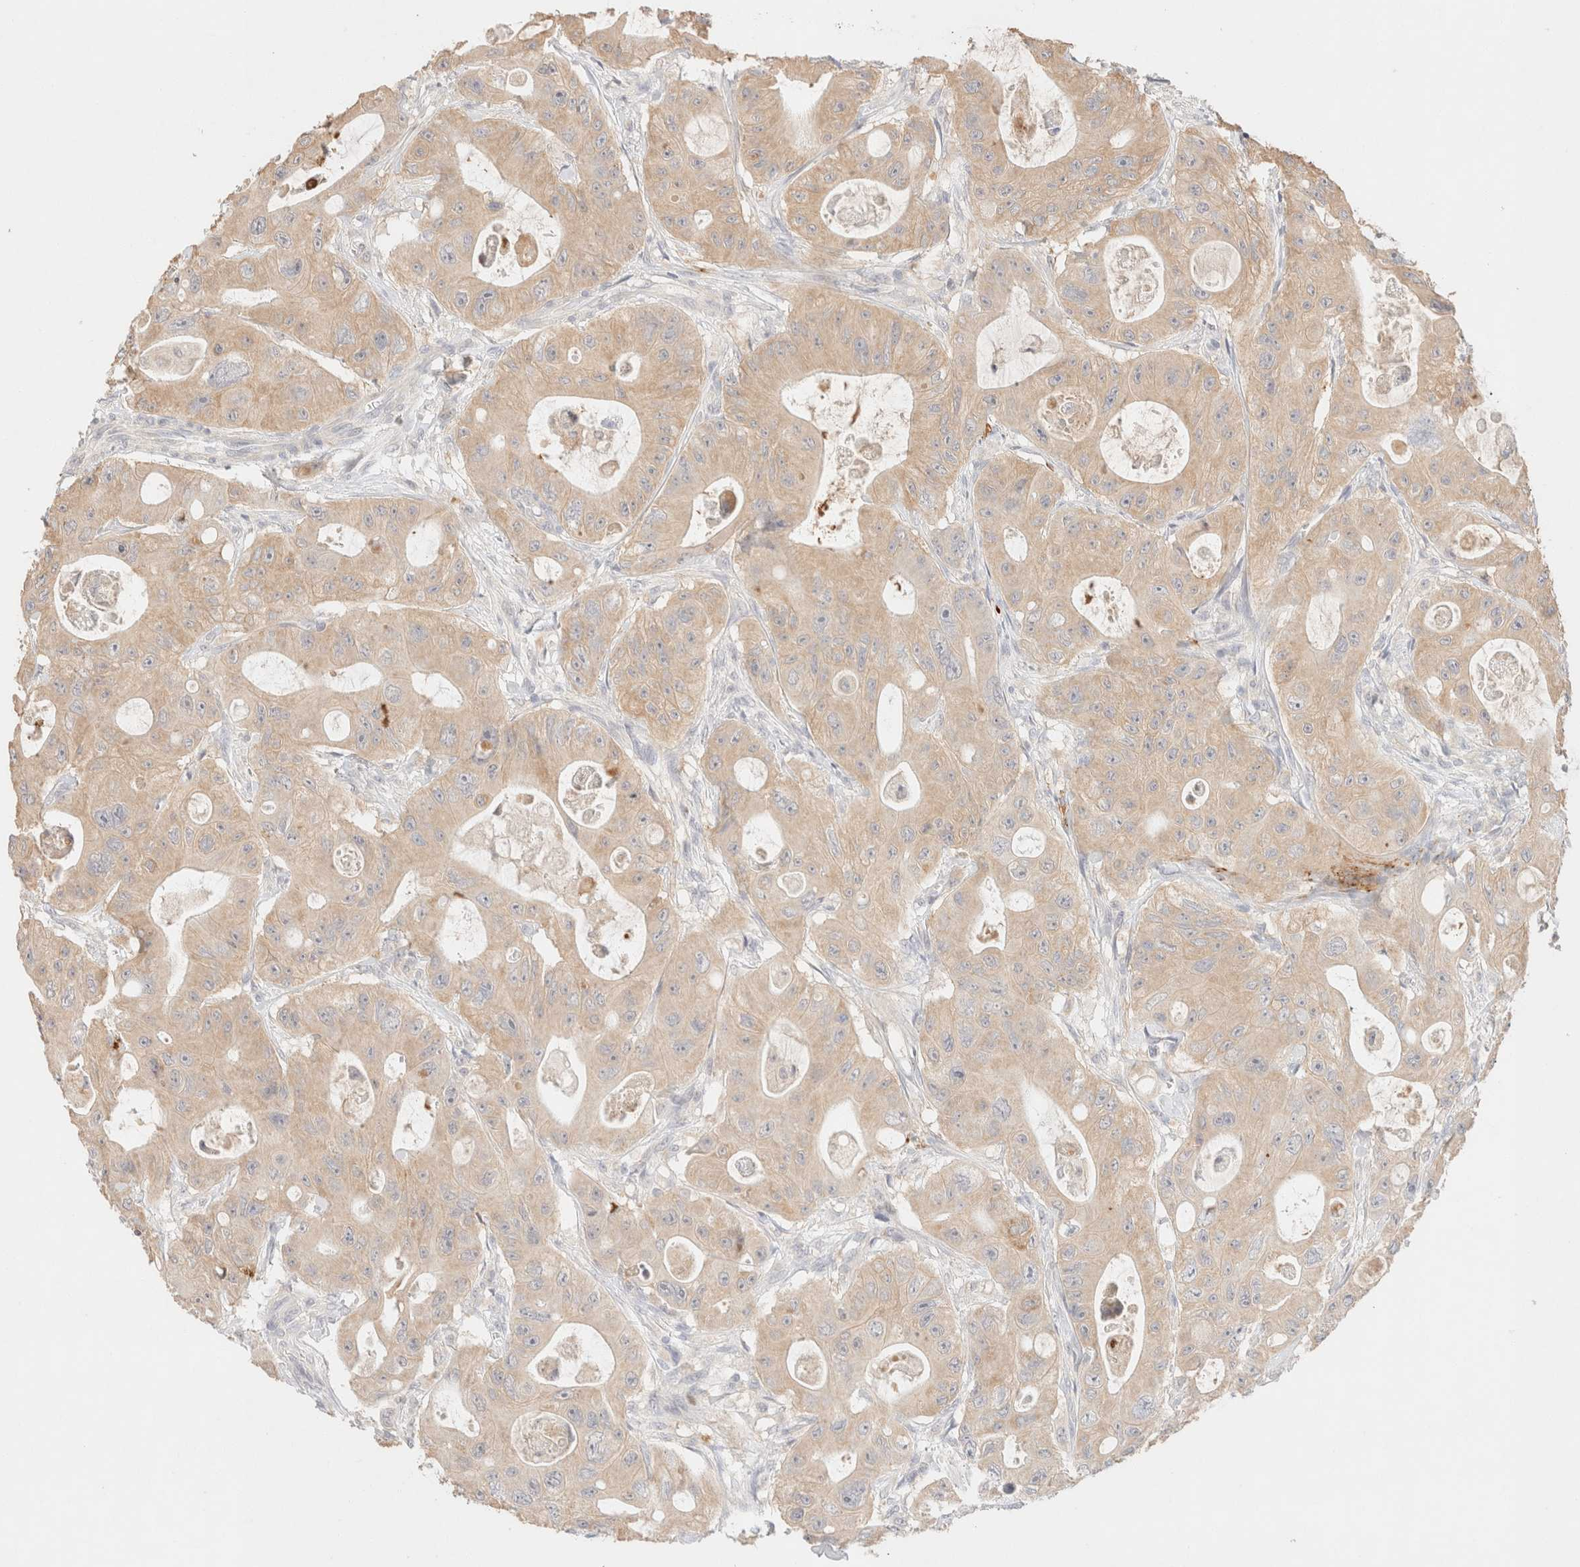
{"staining": {"intensity": "weak", "quantity": ">75%", "location": "cytoplasmic/membranous"}, "tissue": "colorectal cancer", "cell_type": "Tumor cells", "image_type": "cancer", "snomed": [{"axis": "morphology", "description": "Adenocarcinoma, NOS"}, {"axis": "topography", "description": "Colon"}], "caption": "Weak cytoplasmic/membranous positivity is present in approximately >75% of tumor cells in colorectal cancer.", "gene": "SNTB1", "patient": {"sex": "female", "age": 46}}